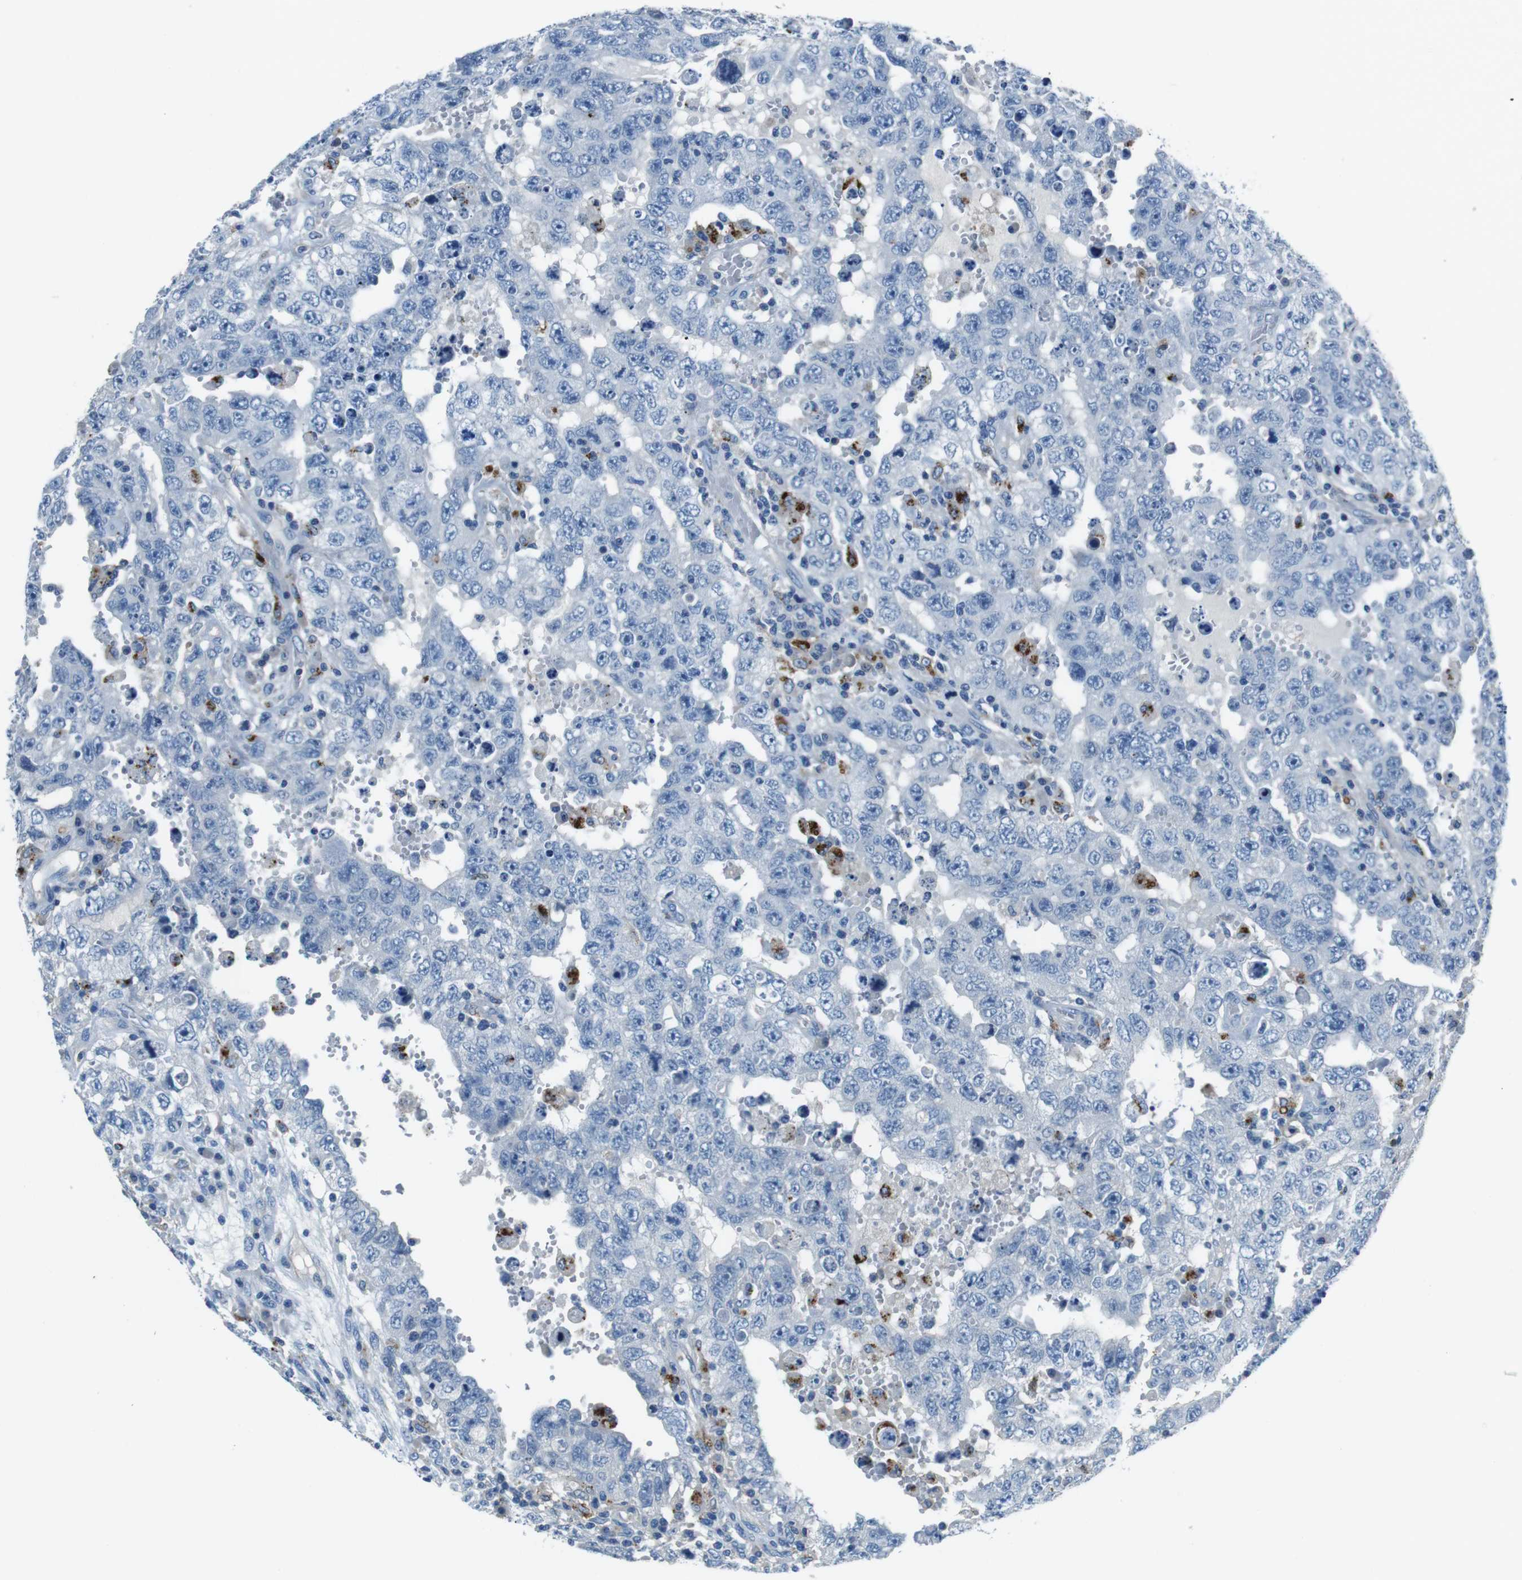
{"staining": {"intensity": "negative", "quantity": "none", "location": "none"}, "tissue": "testis cancer", "cell_type": "Tumor cells", "image_type": "cancer", "snomed": [{"axis": "morphology", "description": "Carcinoma, Embryonal, NOS"}, {"axis": "topography", "description": "Testis"}], "caption": "Tumor cells show no significant protein positivity in testis cancer (embryonal carcinoma). Nuclei are stained in blue.", "gene": "TULP3", "patient": {"sex": "male", "age": 26}}